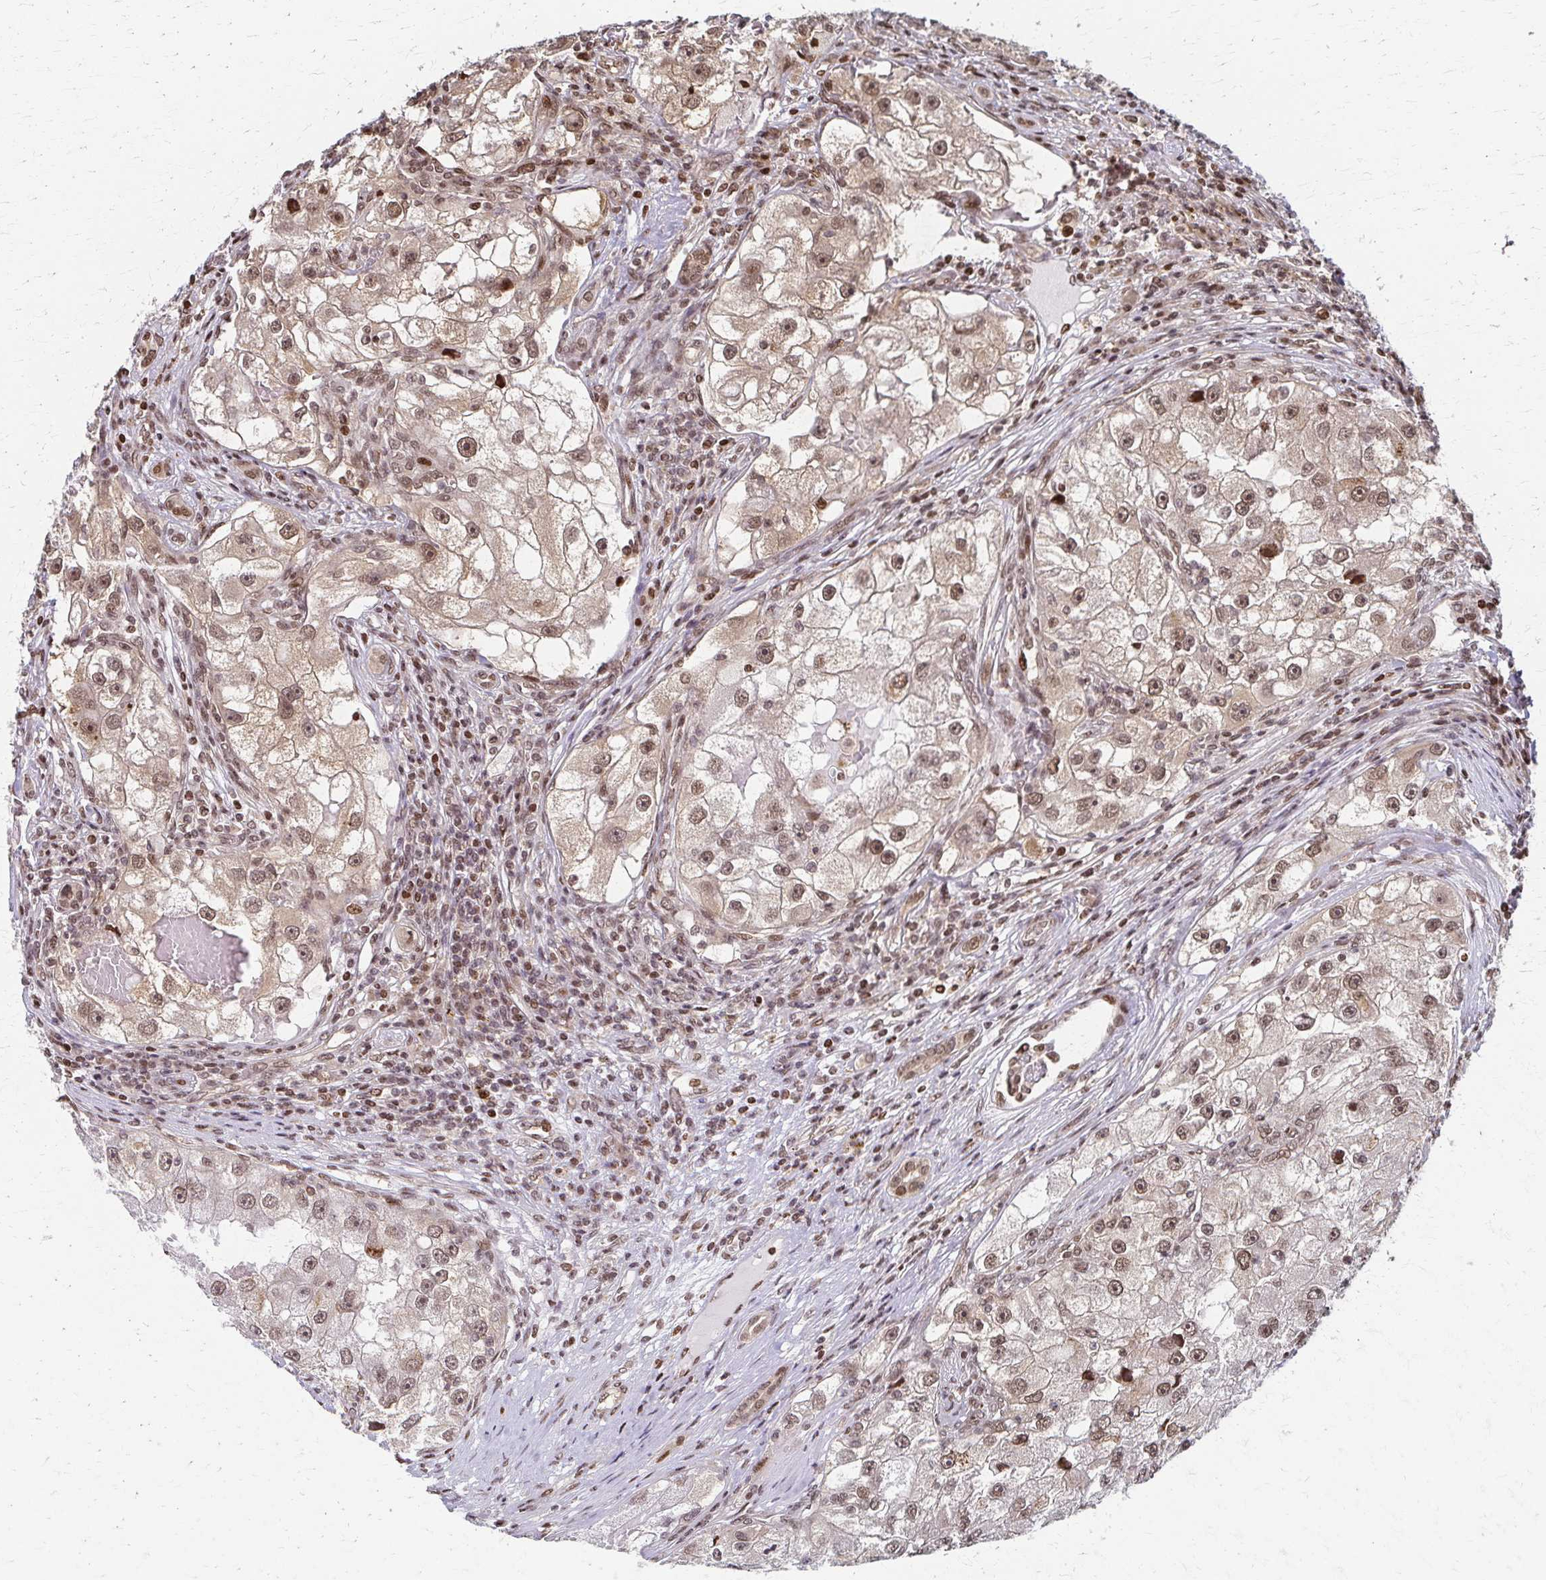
{"staining": {"intensity": "moderate", "quantity": ">75%", "location": "cytoplasmic/membranous,nuclear"}, "tissue": "renal cancer", "cell_type": "Tumor cells", "image_type": "cancer", "snomed": [{"axis": "morphology", "description": "Adenocarcinoma, NOS"}, {"axis": "topography", "description": "Kidney"}], "caption": "Immunohistochemical staining of renal cancer demonstrates moderate cytoplasmic/membranous and nuclear protein positivity in about >75% of tumor cells.", "gene": "PSMD7", "patient": {"sex": "male", "age": 63}}